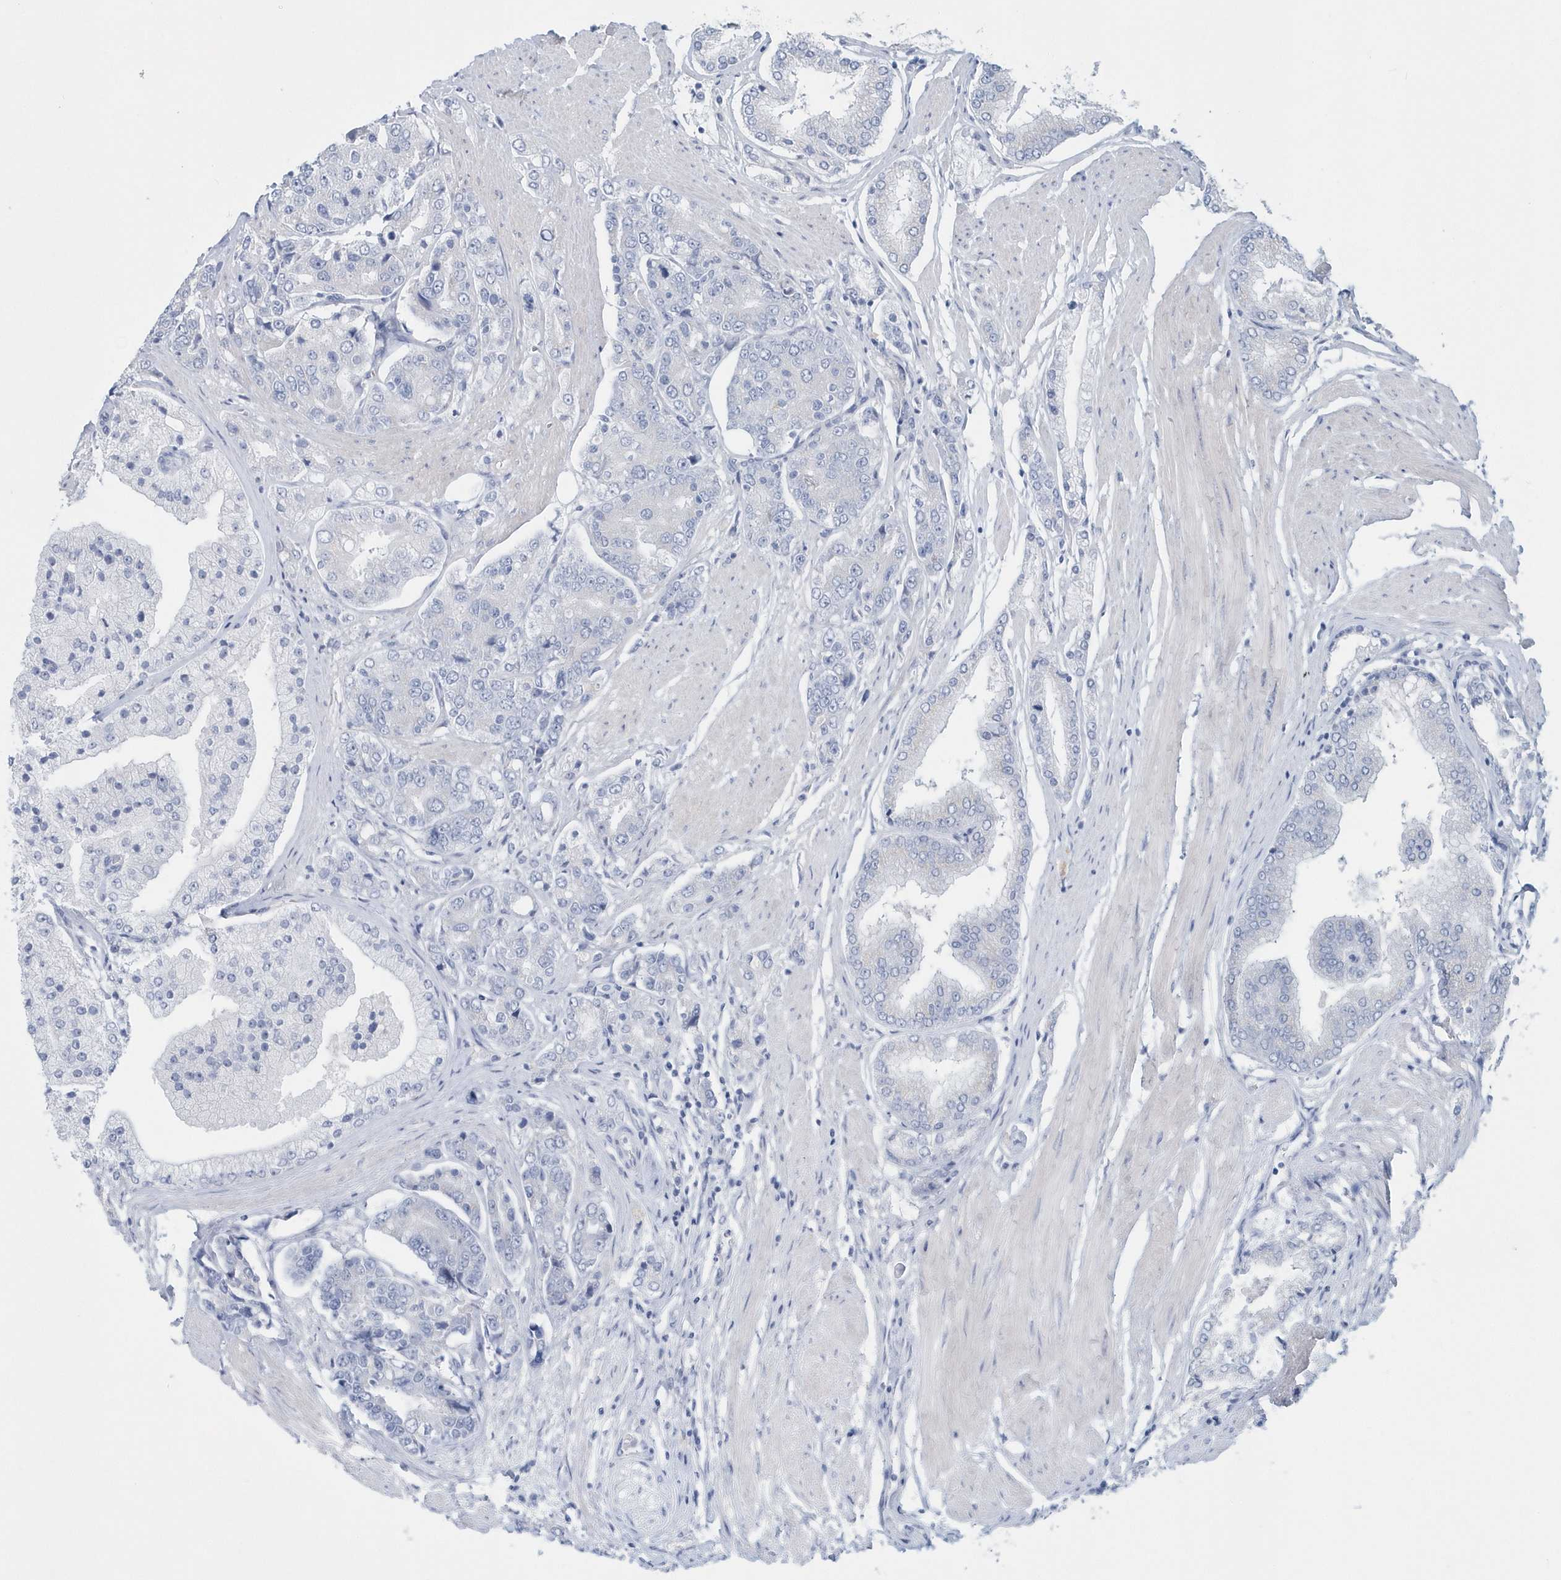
{"staining": {"intensity": "negative", "quantity": "none", "location": "none"}, "tissue": "prostate cancer", "cell_type": "Tumor cells", "image_type": "cancer", "snomed": [{"axis": "morphology", "description": "Adenocarcinoma, High grade"}, {"axis": "topography", "description": "Prostate"}], "caption": "Tumor cells show no significant positivity in prostate cancer (adenocarcinoma (high-grade)).", "gene": "SPATA18", "patient": {"sex": "male", "age": 50}}